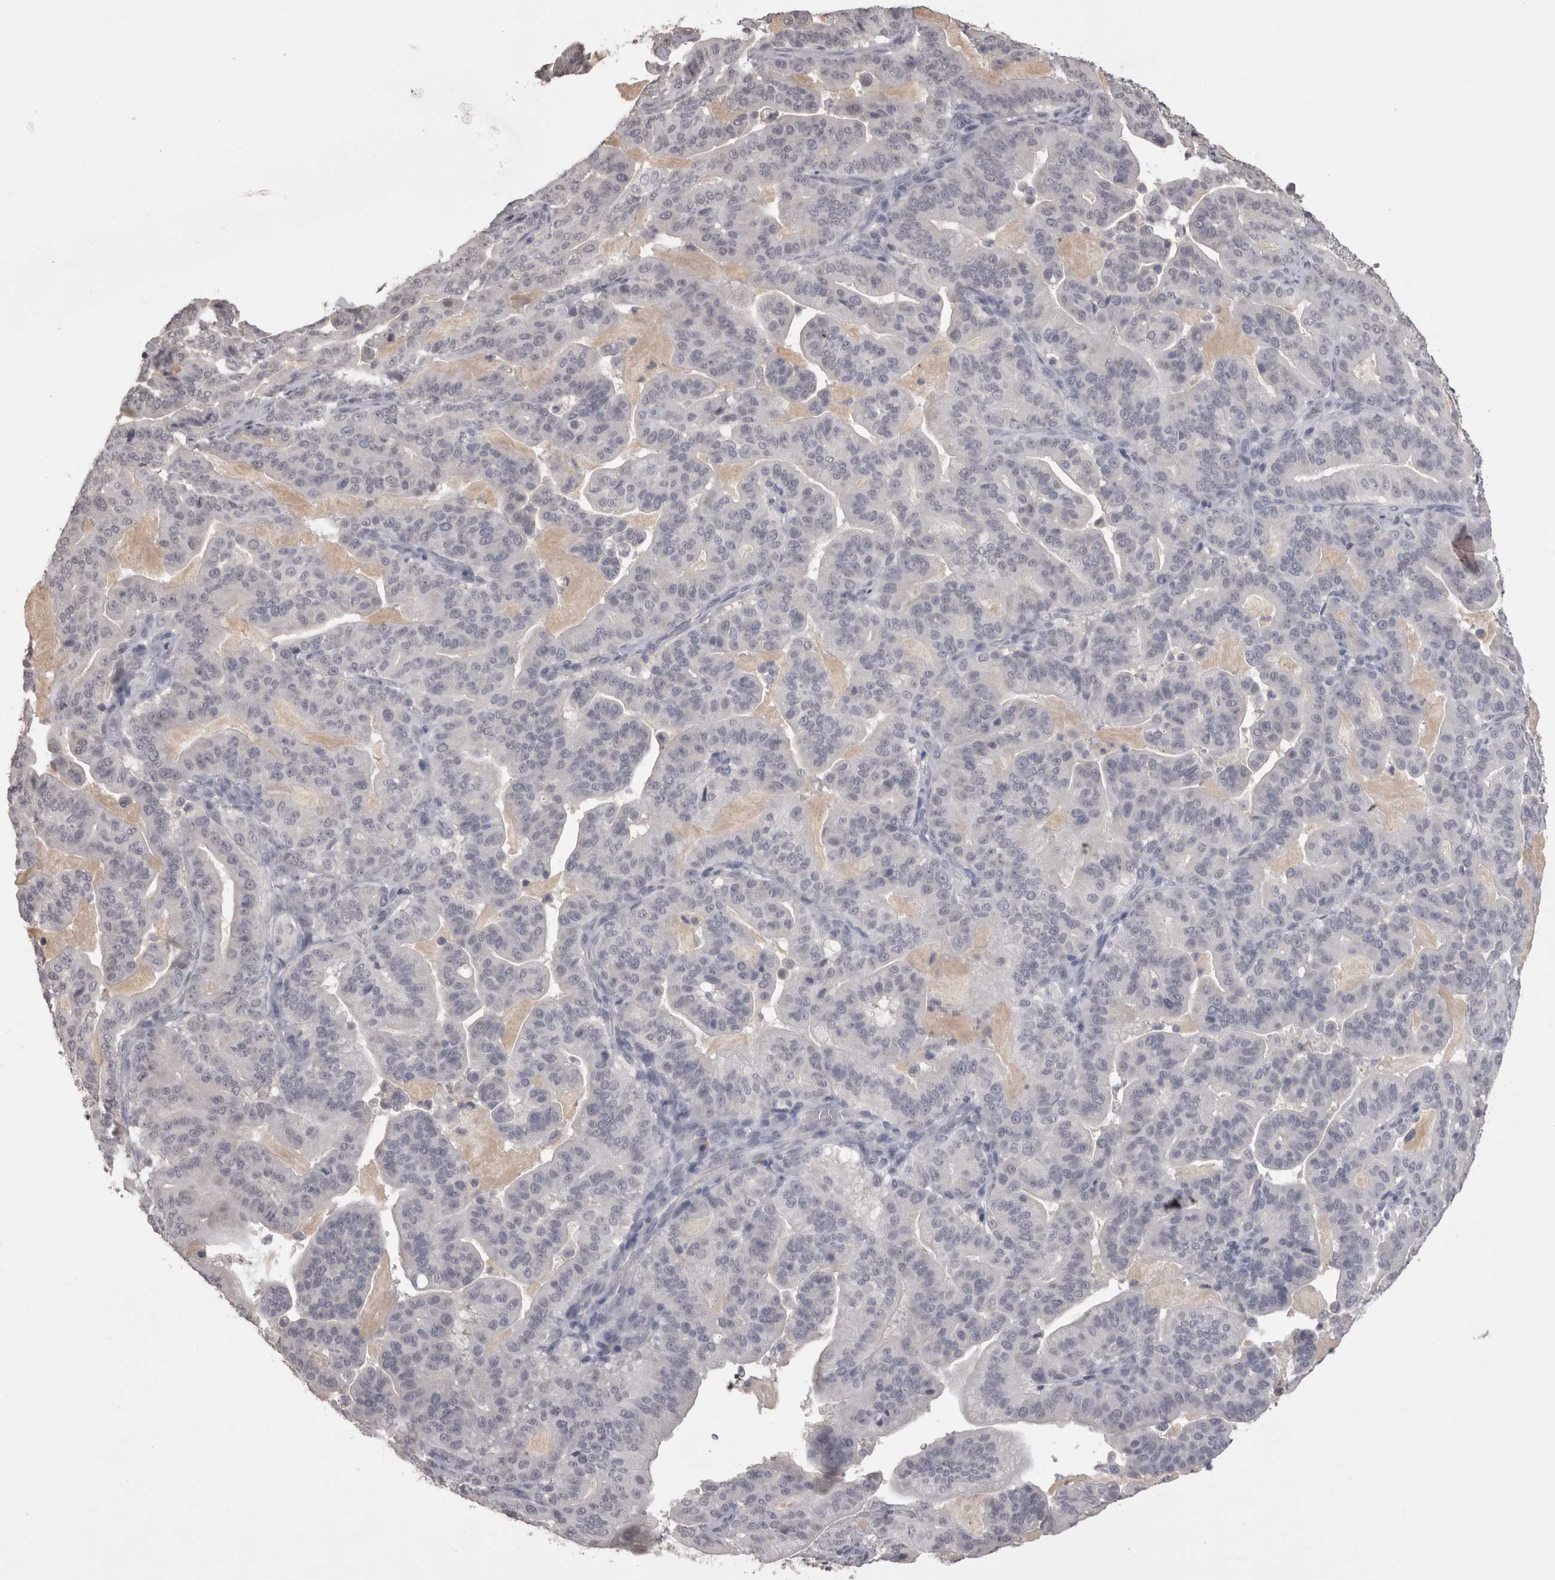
{"staining": {"intensity": "negative", "quantity": "none", "location": "none"}, "tissue": "pancreatic cancer", "cell_type": "Tumor cells", "image_type": "cancer", "snomed": [{"axis": "morphology", "description": "Adenocarcinoma, NOS"}, {"axis": "topography", "description": "Pancreas"}], "caption": "A histopathology image of pancreatic cancer (adenocarcinoma) stained for a protein displays no brown staining in tumor cells. Brightfield microscopy of immunohistochemistry stained with DAB (3,3'-diaminobenzidine) (brown) and hematoxylin (blue), captured at high magnification.", "gene": "LAX1", "patient": {"sex": "male", "age": 63}}